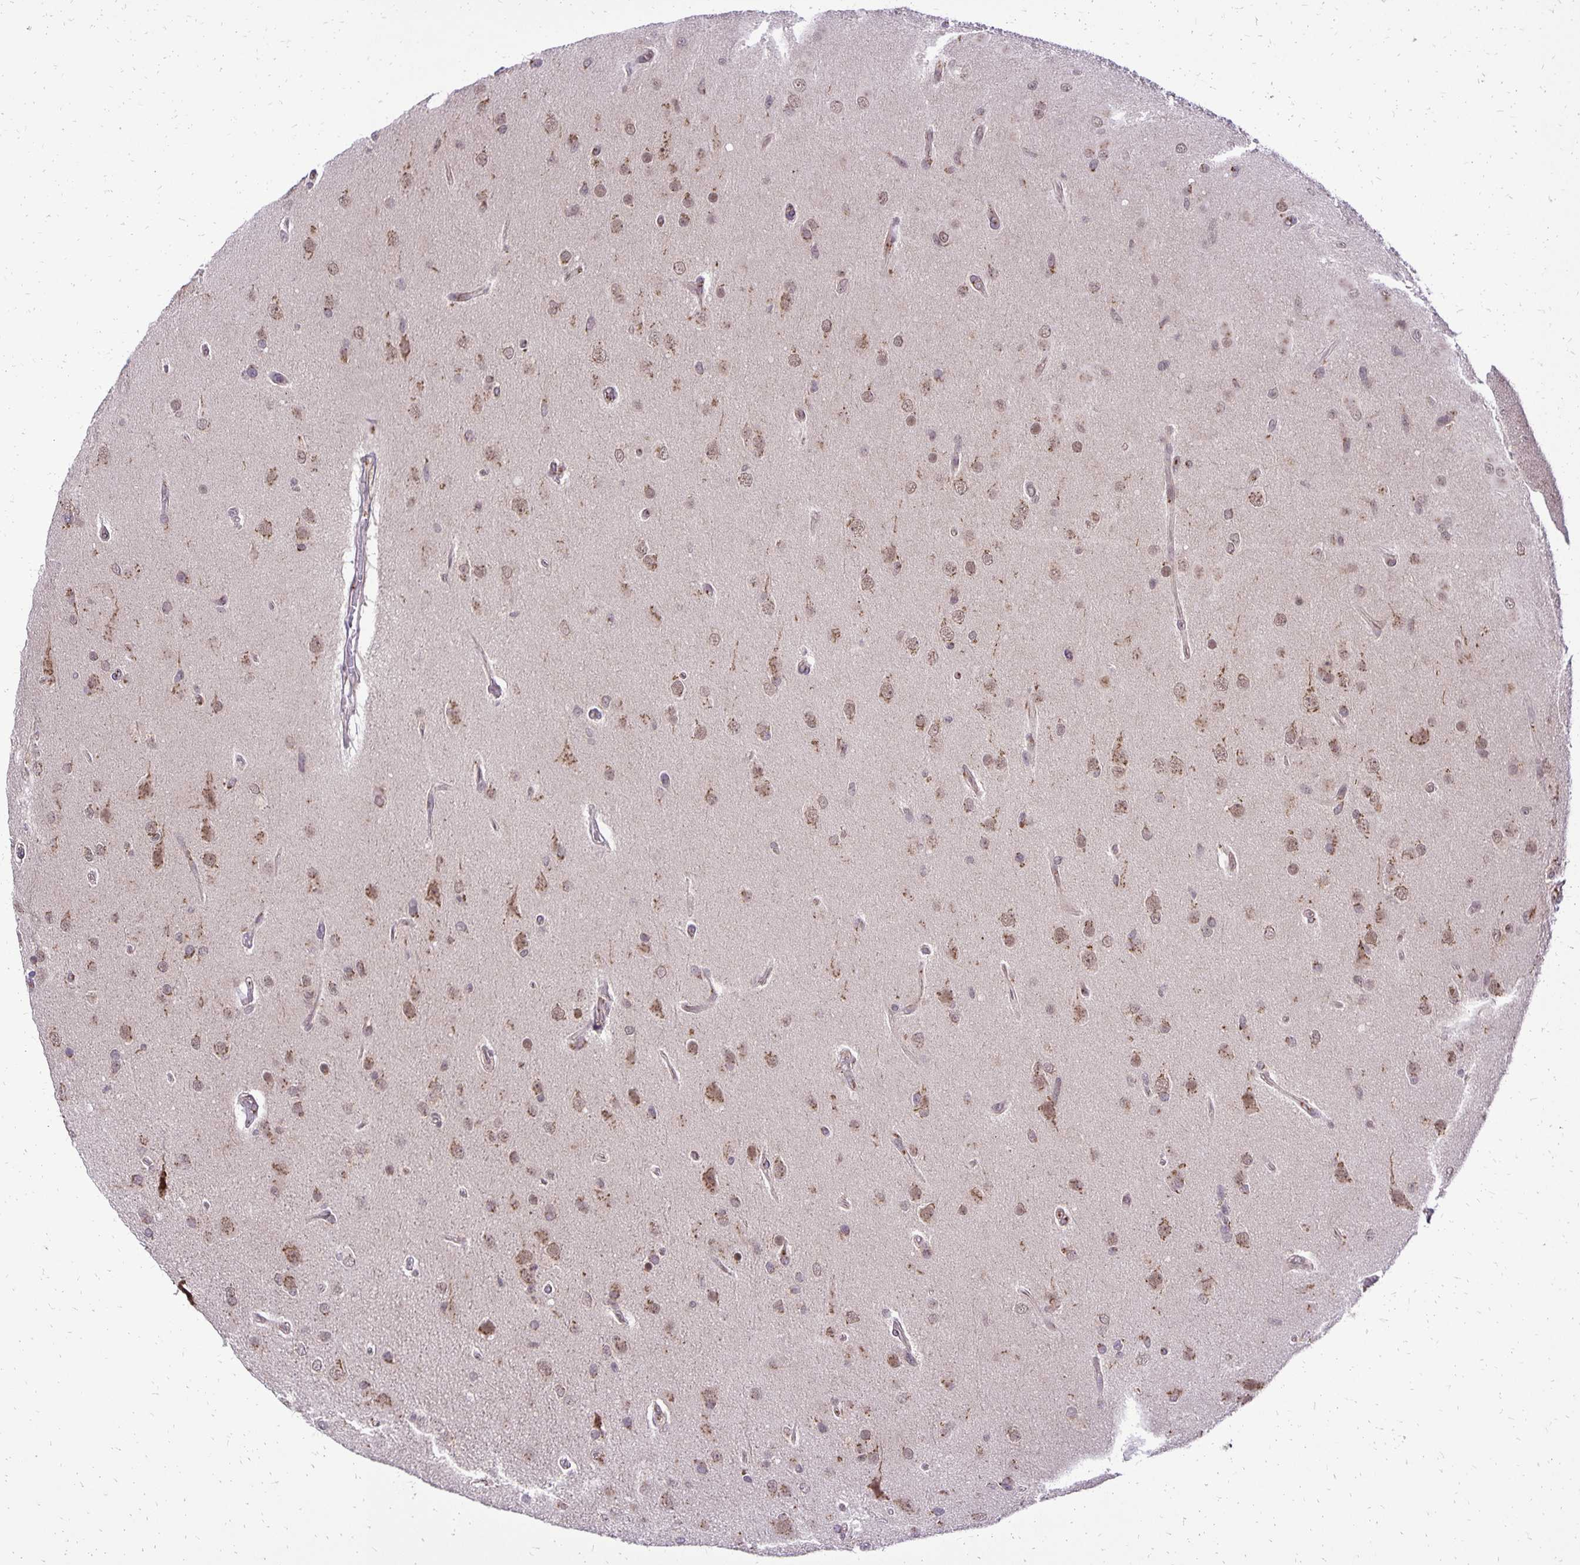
{"staining": {"intensity": "moderate", "quantity": ">75%", "location": "cytoplasmic/membranous,nuclear"}, "tissue": "glioma", "cell_type": "Tumor cells", "image_type": "cancer", "snomed": [{"axis": "morphology", "description": "Glioma, malignant, High grade"}, {"axis": "topography", "description": "Brain"}], "caption": "The photomicrograph exhibits immunohistochemical staining of malignant glioma (high-grade). There is moderate cytoplasmic/membranous and nuclear positivity is identified in about >75% of tumor cells.", "gene": "GOLGA5", "patient": {"sex": "male", "age": 53}}